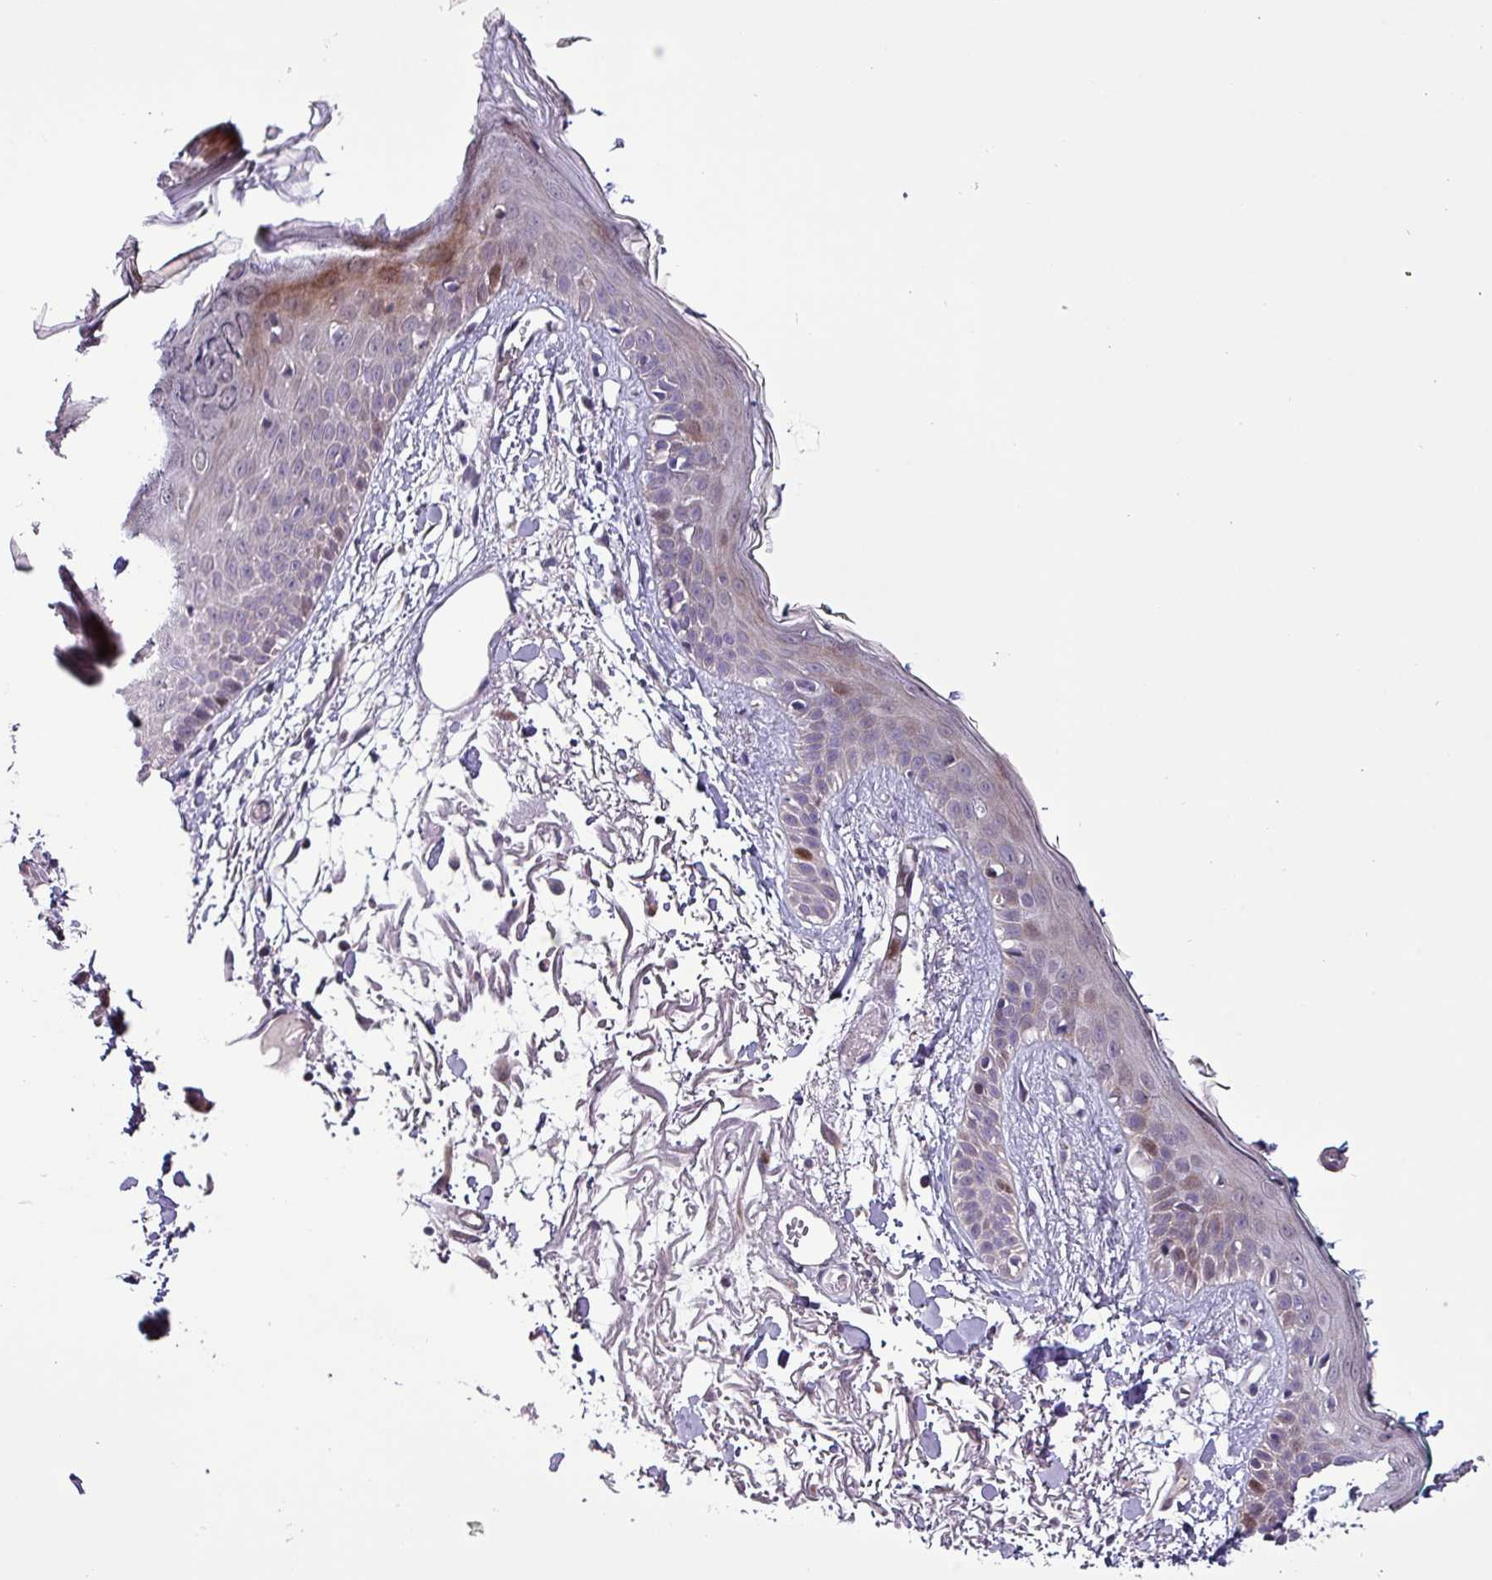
{"staining": {"intensity": "negative", "quantity": "none", "location": "none"}, "tissue": "skin", "cell_type": "Fibroblasts", "image_type": "normal", "snomed": [{"axis": "morphology", "description": "Normal tissue, NOS"}, {"axis": "topography", "description": "Skin"}], "caption": "IHC photomicrograph of unremarkable skin: human skin stained with DAB demonstrates no significant protein staining in fibroblasts.", "gene": "GRAPL", "patient": {"sex": "male", "age": 79}}